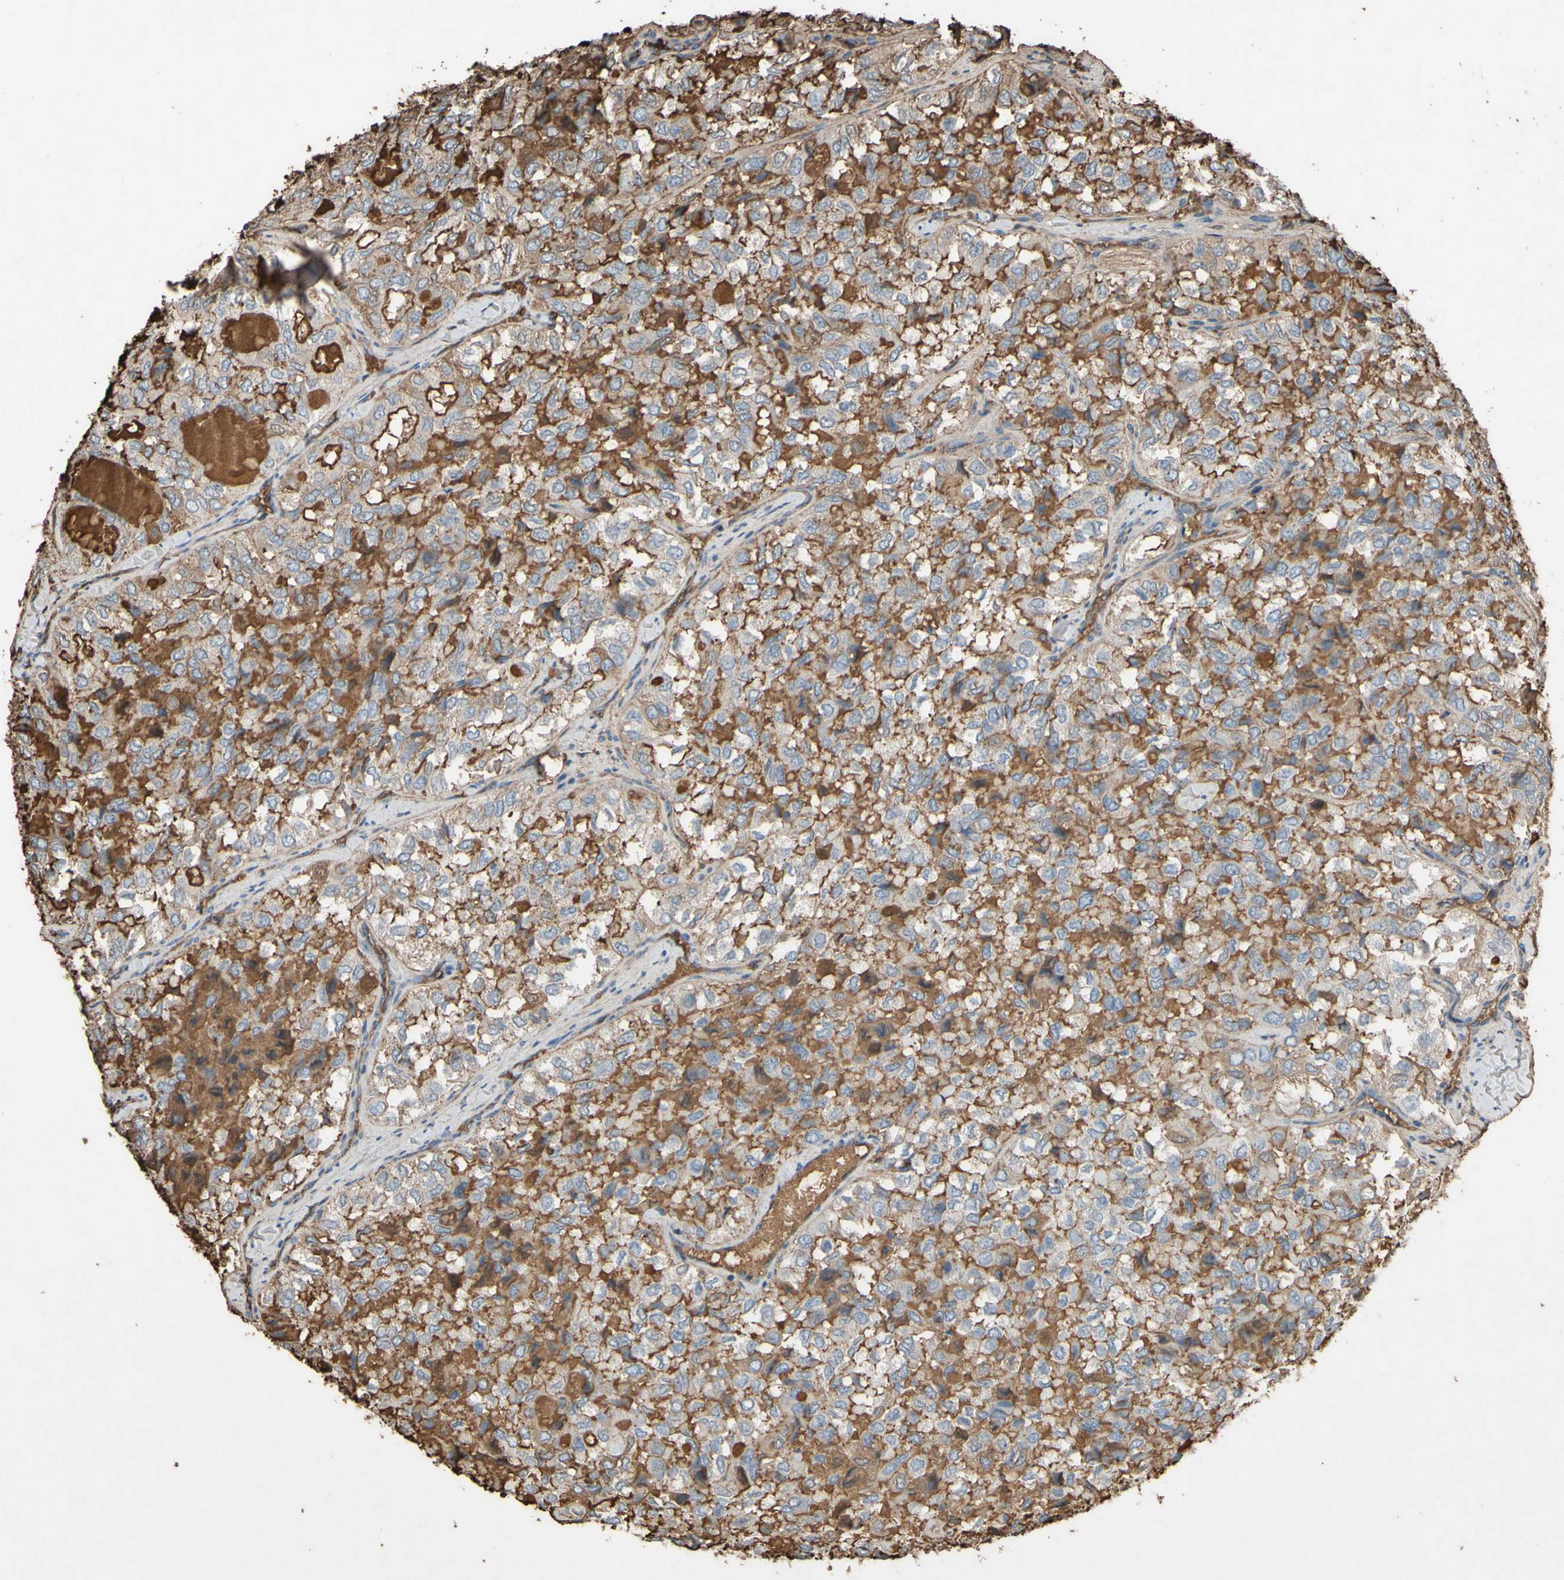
{"staining": {"intensity": "weak", "quantity": "25%-75%", "location": "cytoplasmic/membranous"}, "tissue": "thyroid cancer", "cell_type": "Tumor cells", "image_type": "cancer", "snomed": [{"axis": "morphology", "description": "Follicular adenoma carcinoma, NOS"}, {"axis": "topography", "description": "Thyroid gland"}], "caption": "An image showing weak cytoplasmic/membranous positivity in approximately 25%-75% of tumor cells in thyroid cancer (follicular adenoma carcinoma), as visualized by brown immunohistochemical staining.", "gene": "PTGDS", "patient": {"sex": "male", "age": 75}}